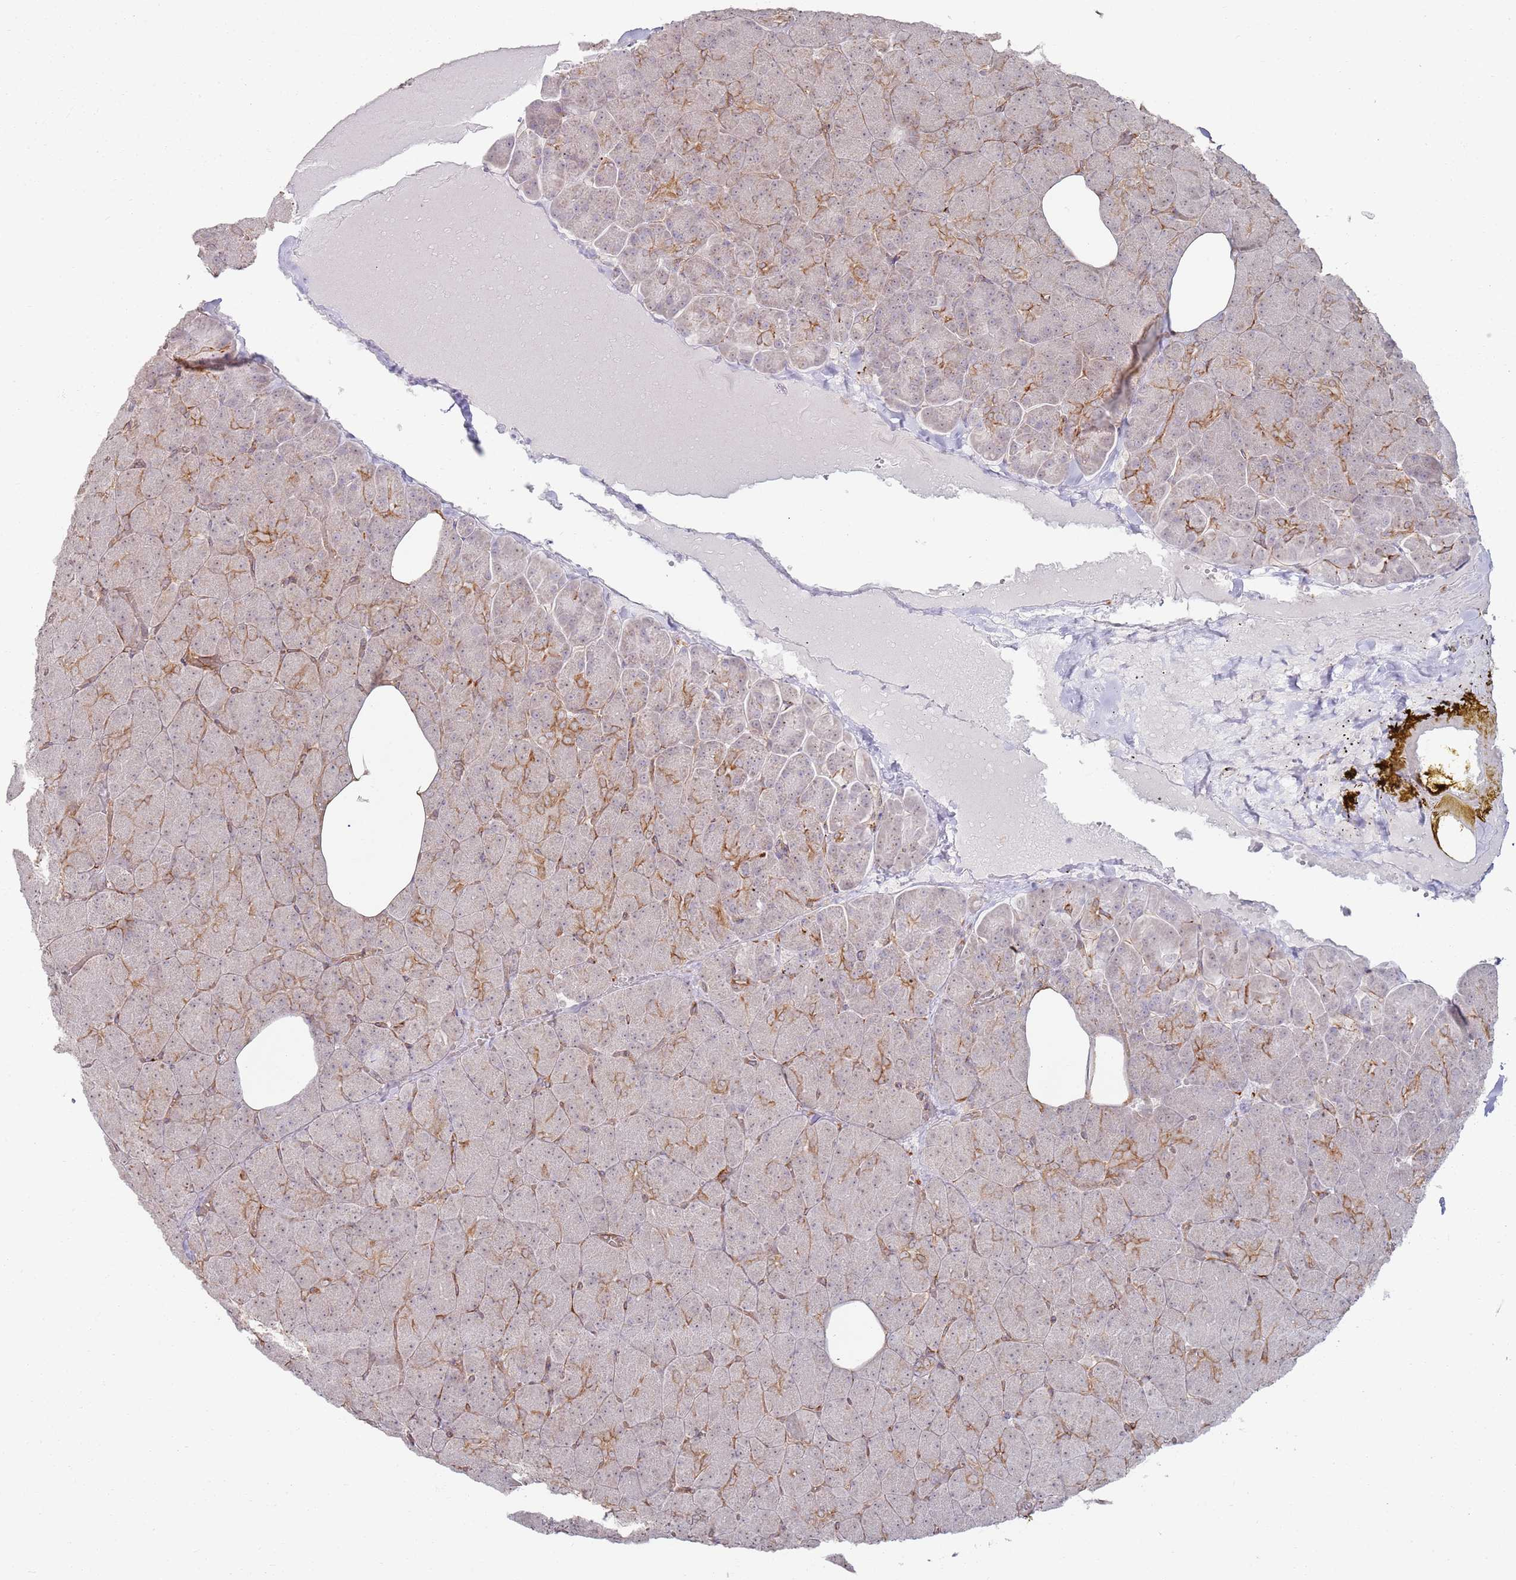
{"staining": {"intensity": "moderate", "quantity": "<25%", "location": "cytoplasmic/membranous"}, "tissue": "pancreas", "cell_type": "Exocrine glandular cells", "image_type": "normal", "snomed": [{"axis": "morphology", "description": "Normal tissue, NOS"}, {"axis": "morphology", "description": "Carcinoid, malignant, NOS"}, {"axis": "topography", "description": "Pancreas"}], "caption": "Immunohistochemical staining of normal human pancreas reveals low levels of moderate cytoplasmic/membranous positivity in approximately <25% of exocrine glandular cells.", "gene": "PHF21A", "patient": {"sex": "female", "age": 35}}